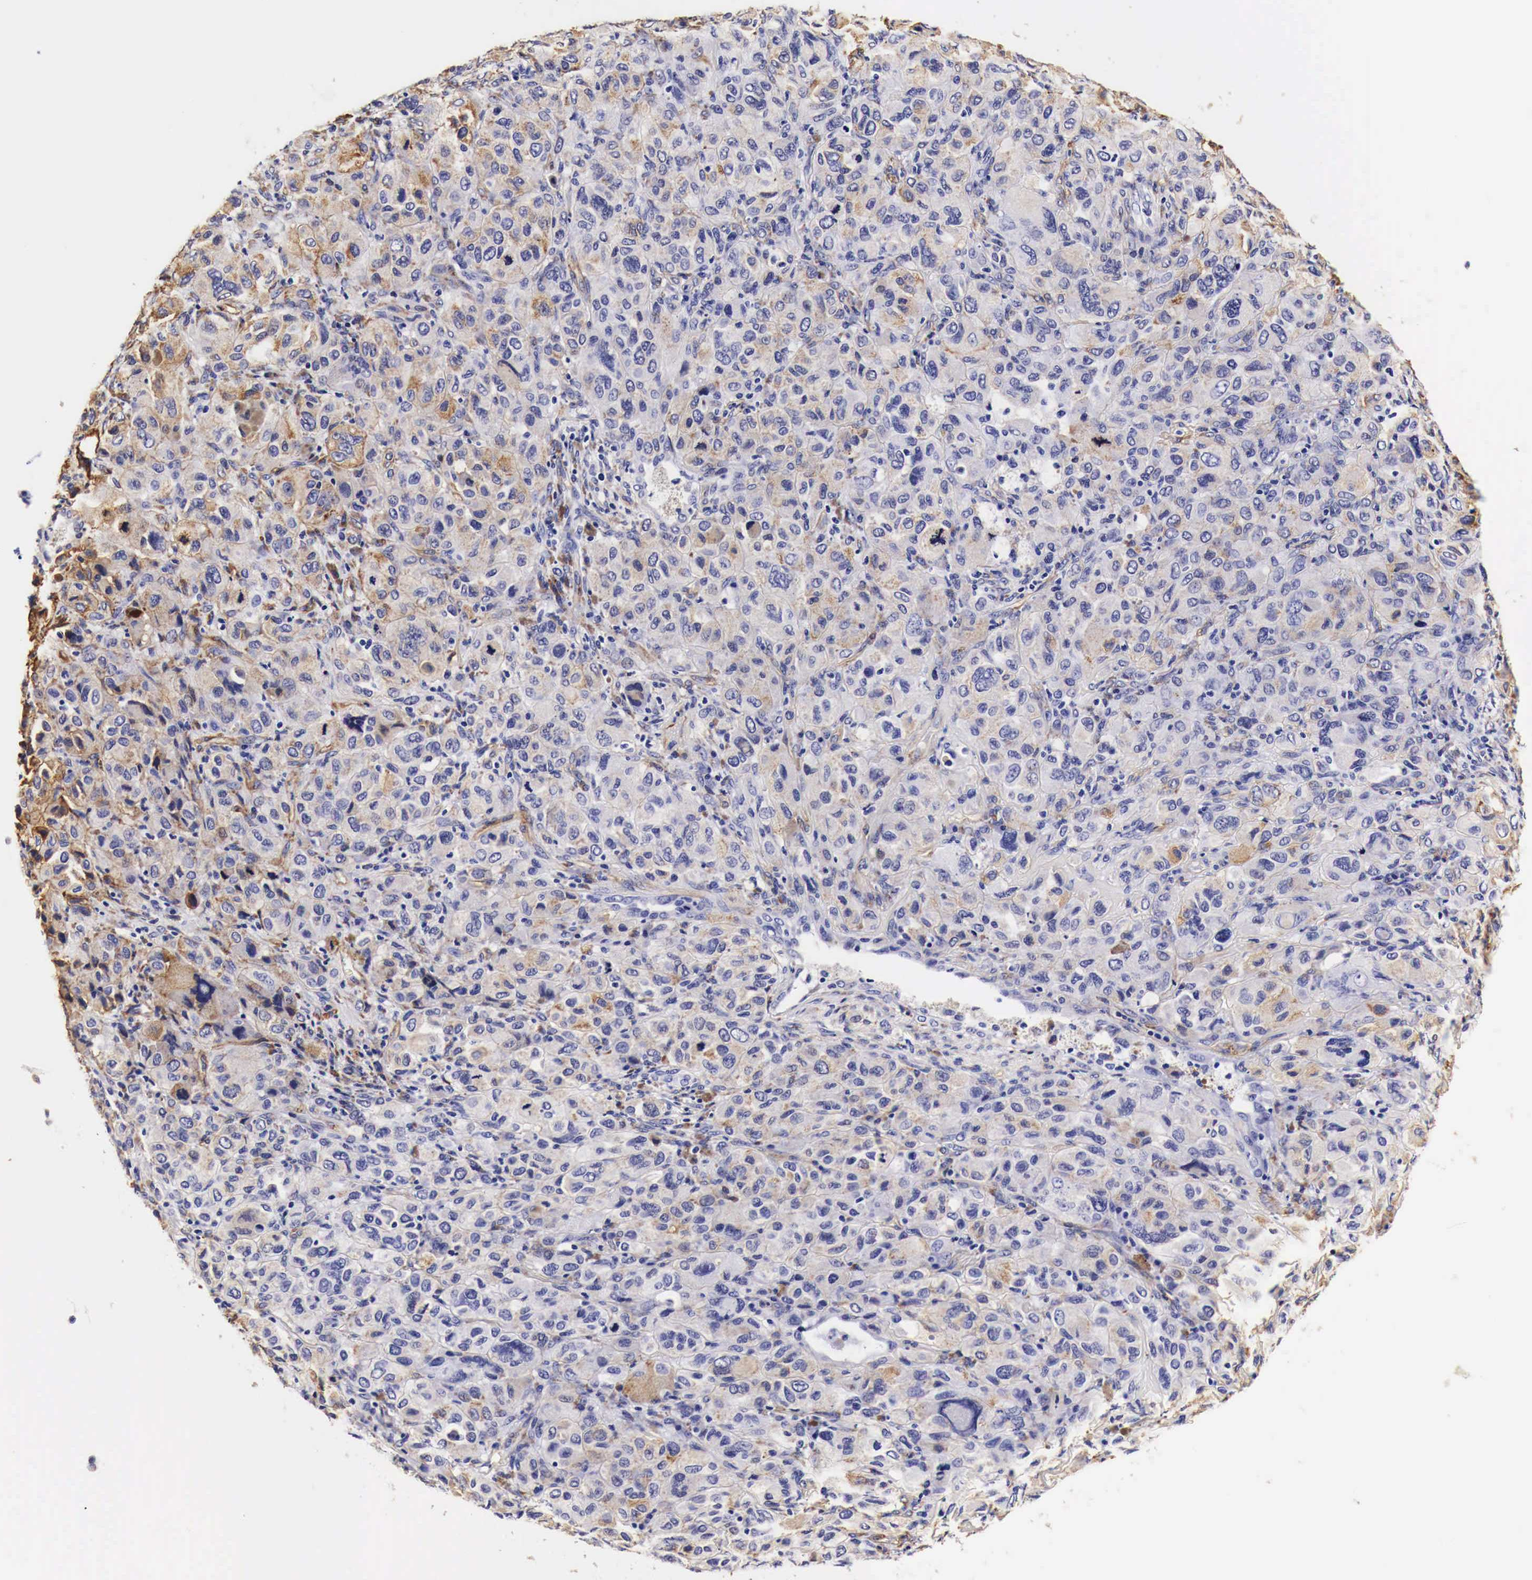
{"staining": {"intensity": "weak", "quantity": "25%-75%", "location": "cytoplasmic/membranous"}, "tissue": "melanoma", "cell_type": "Tumor cells", "image_type": "cancer", "snomed": [{"axis": "morphology", "description": "Malignant melanoma, Metastatic site"}, {"axis": "topography", "description": "Skin"}], "caption": "Protein analysis of melanoma tissue displays weak cytoplasmic/membranous positivity in approximately 25%-75% of tumor cells.", "gene": "LAMB2", "patient": {"sex": "male", "age": 32}}